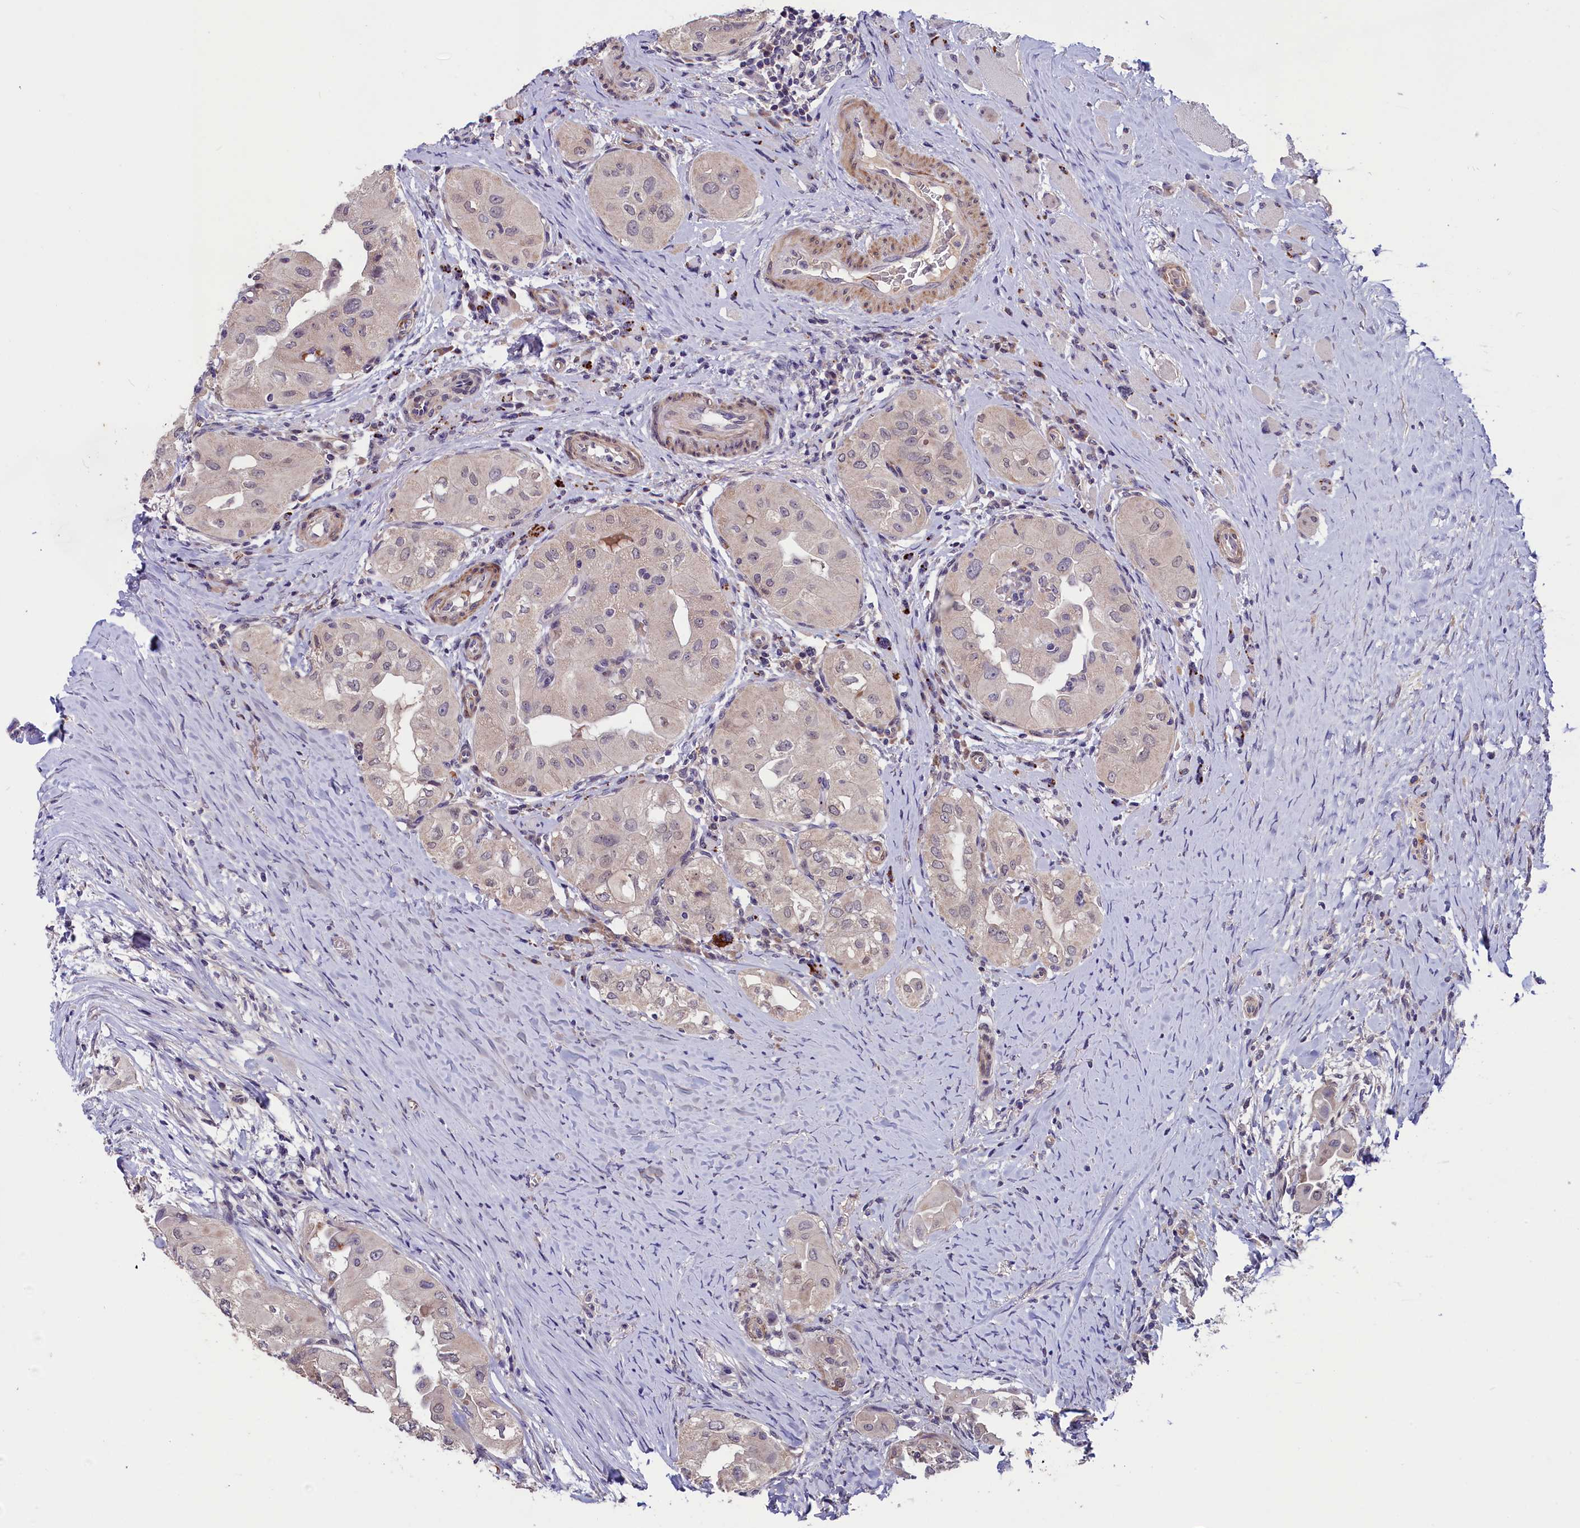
{"staining": {"intensity": "weak", "quantity": "<25%", "location": "cytoplasmic/membranous"}, "tissue": "thyroid cancer", "cell_type": "Tumor cells", "image_type": "cancer", "snomed": [{"axis": "morphology", "description": "Papillary adenocarcinoma, NOS"}, {"axis": "topography", "description": "Thyroid gland"}], "caption": "Immunohistochemistry (IHC) of thyroid papillary adenocarcinoma shows no expression in tumor cells. (Immunohistochemistry, brightfield microscopy, high magnification).", "gene": "SLC39A6", "patient": {"sex": "female", "age": 59}}